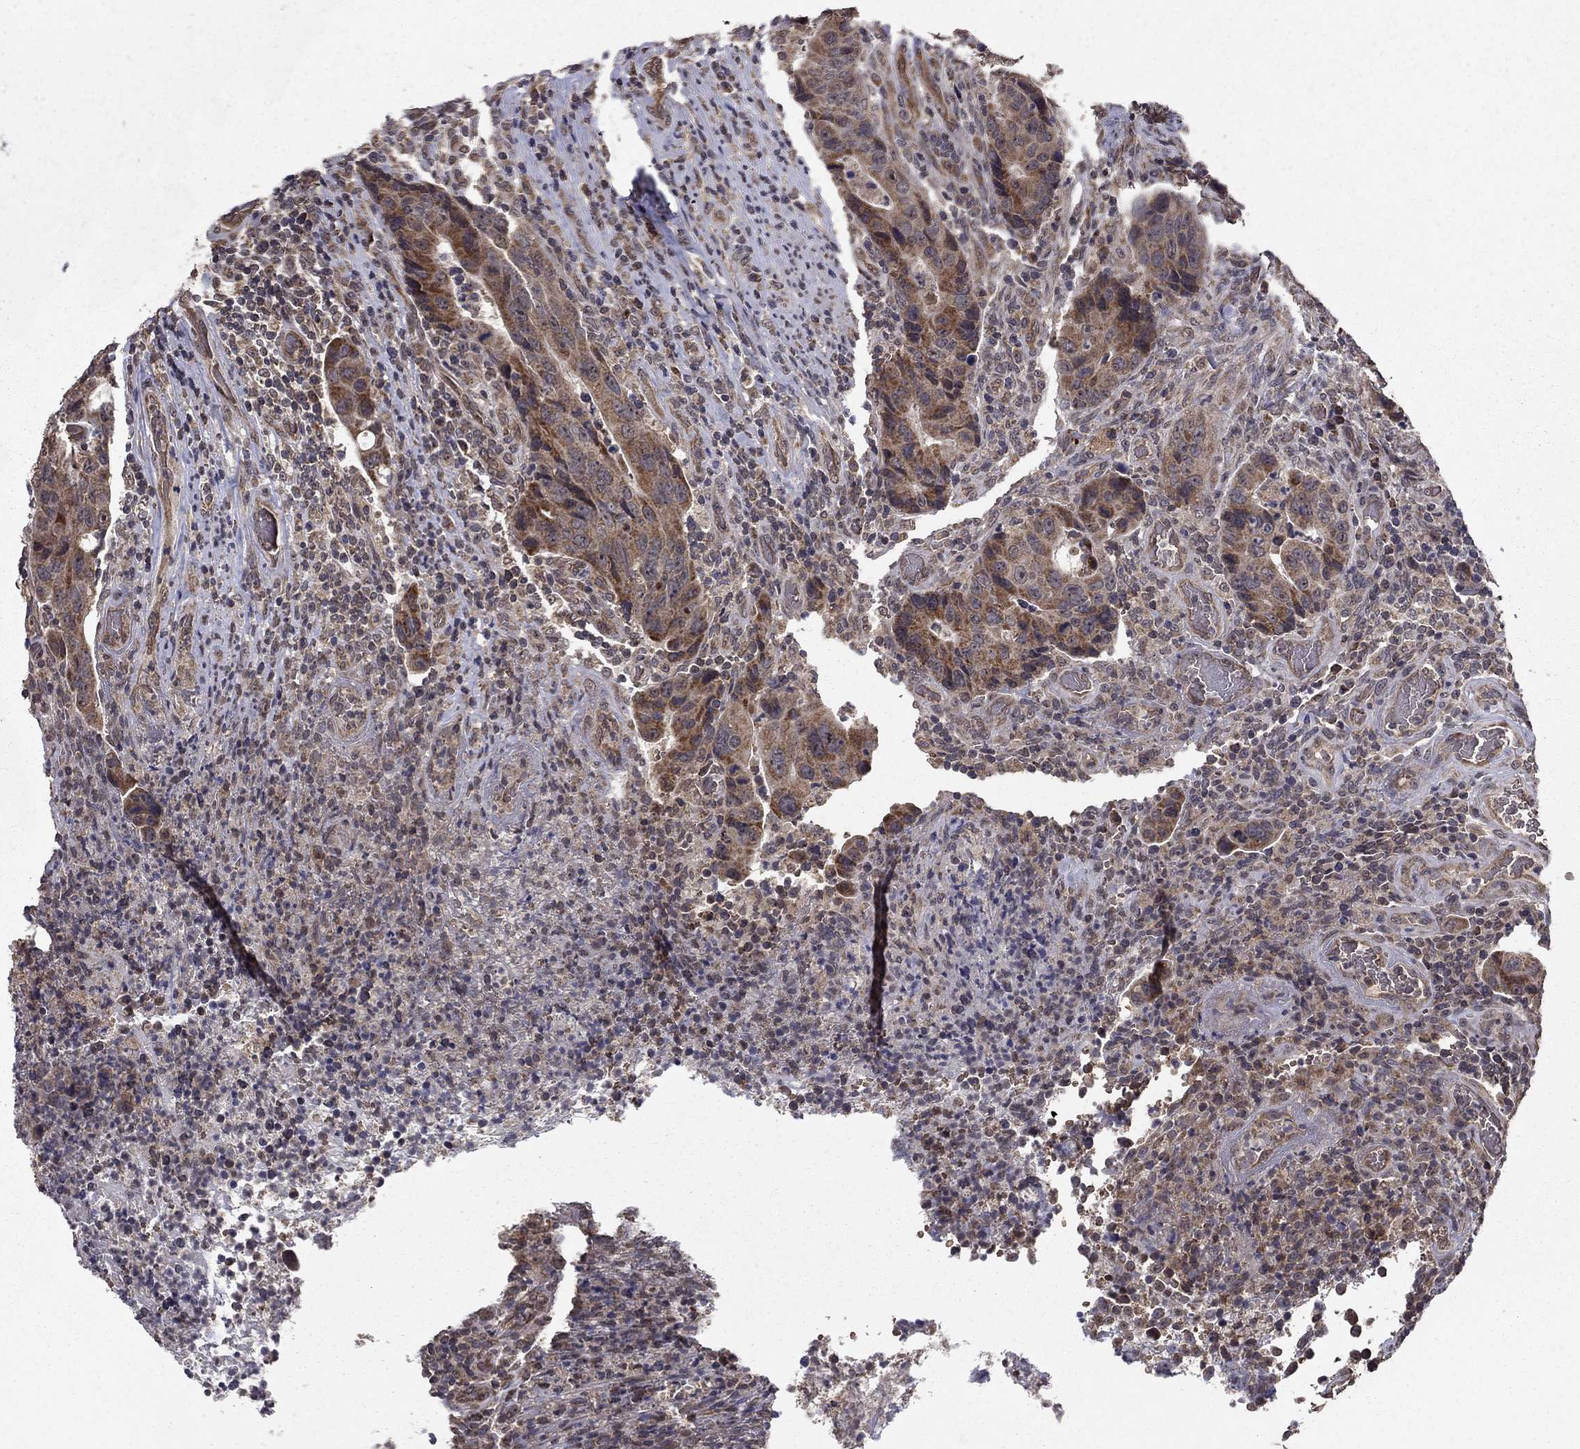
{"staining": {"intensity": "moderate", "quantity": "25%-75%", "location": "cytoplasmic/membranous"}, "tissue": "colorectal cancer", "cell_type": "Tumor cells", "image_type": "cancer", "snomed": [{"axis": "morphology", "description": "Adenocarcinoma, NOS"}, {"axis": "topography", "description": "Colon"}], "caption": "High-power microscopy captured an IHC photomicrograph of adenocarcinoma (colorectal), revealing moderate cytoplasmic/membranous staining in about 25%-75% of tumor cells. Immunohistochemistry stains the protein in brown and the nuclei are stained blue.", "gene": "SLC2A13", "patient": {"sex": "female", "age": 56}}